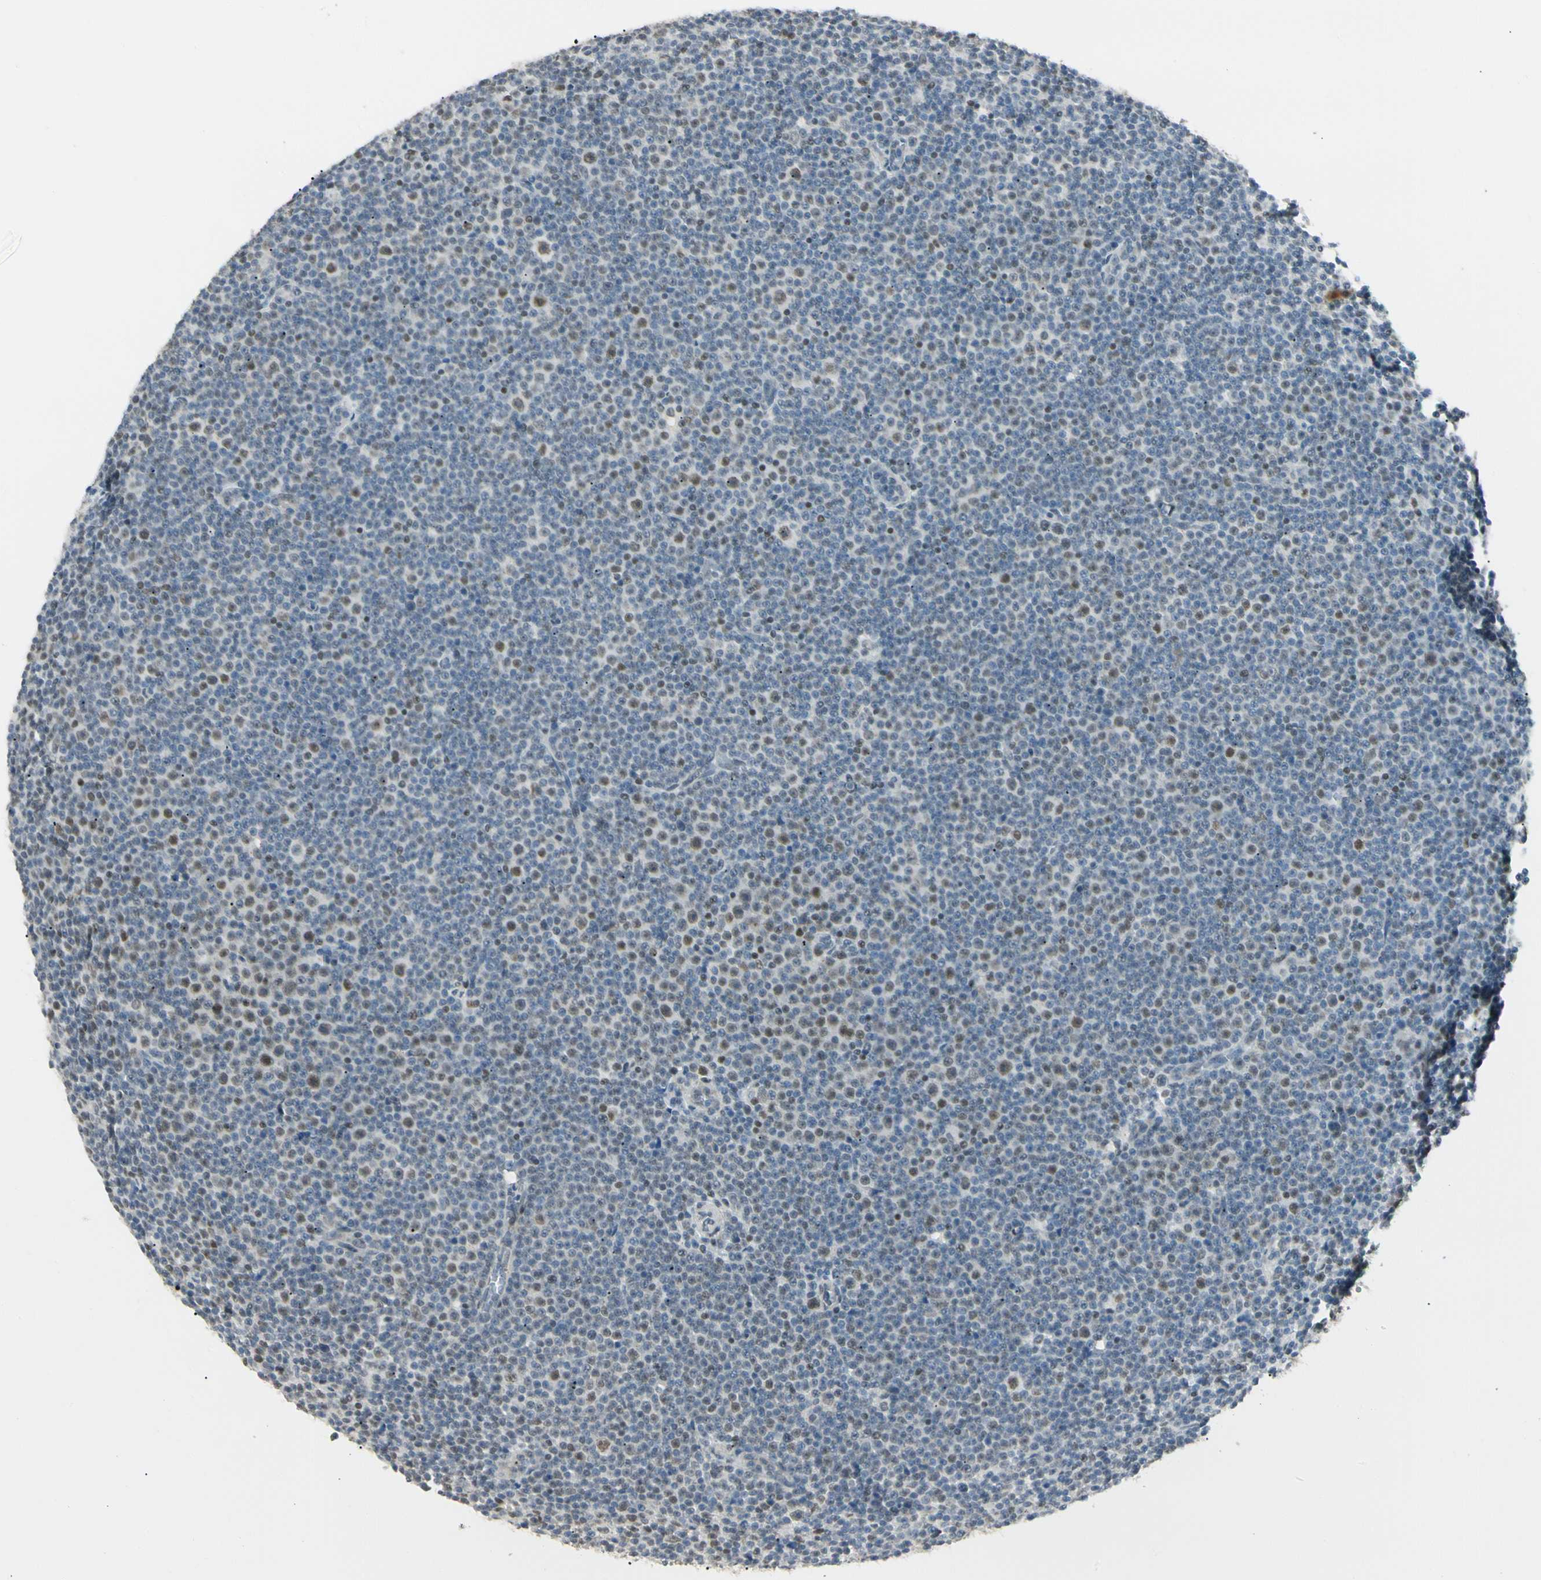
{"staining": {"intensity": "moderate", "quantity": "<25%", "location": "nuclear"}, "tissue": "lymphoma", "cell_type": "Tumor cells", "image_type": "cancer", "snomed": [{"axis": "morphology", "description": "Malignant lymphoma, non-Hodgkin's type, Low grade"}, {"axis": "topography", "description": "Lymph node"}], "caption": "The immunohistochemical stain shows moderate nuclear staining in tumor cells of low-grade malignant lymphoma, non-Hodgkin's type tissue. The protein of interest is stained brown, and the nuclei are stained in blue (DAB (3,3'-diaminobenzidine) IHC with brightfield microscopy, high magnification).", "gene": "ATXN1", "patient": {"sex": "female", "age": 67}}